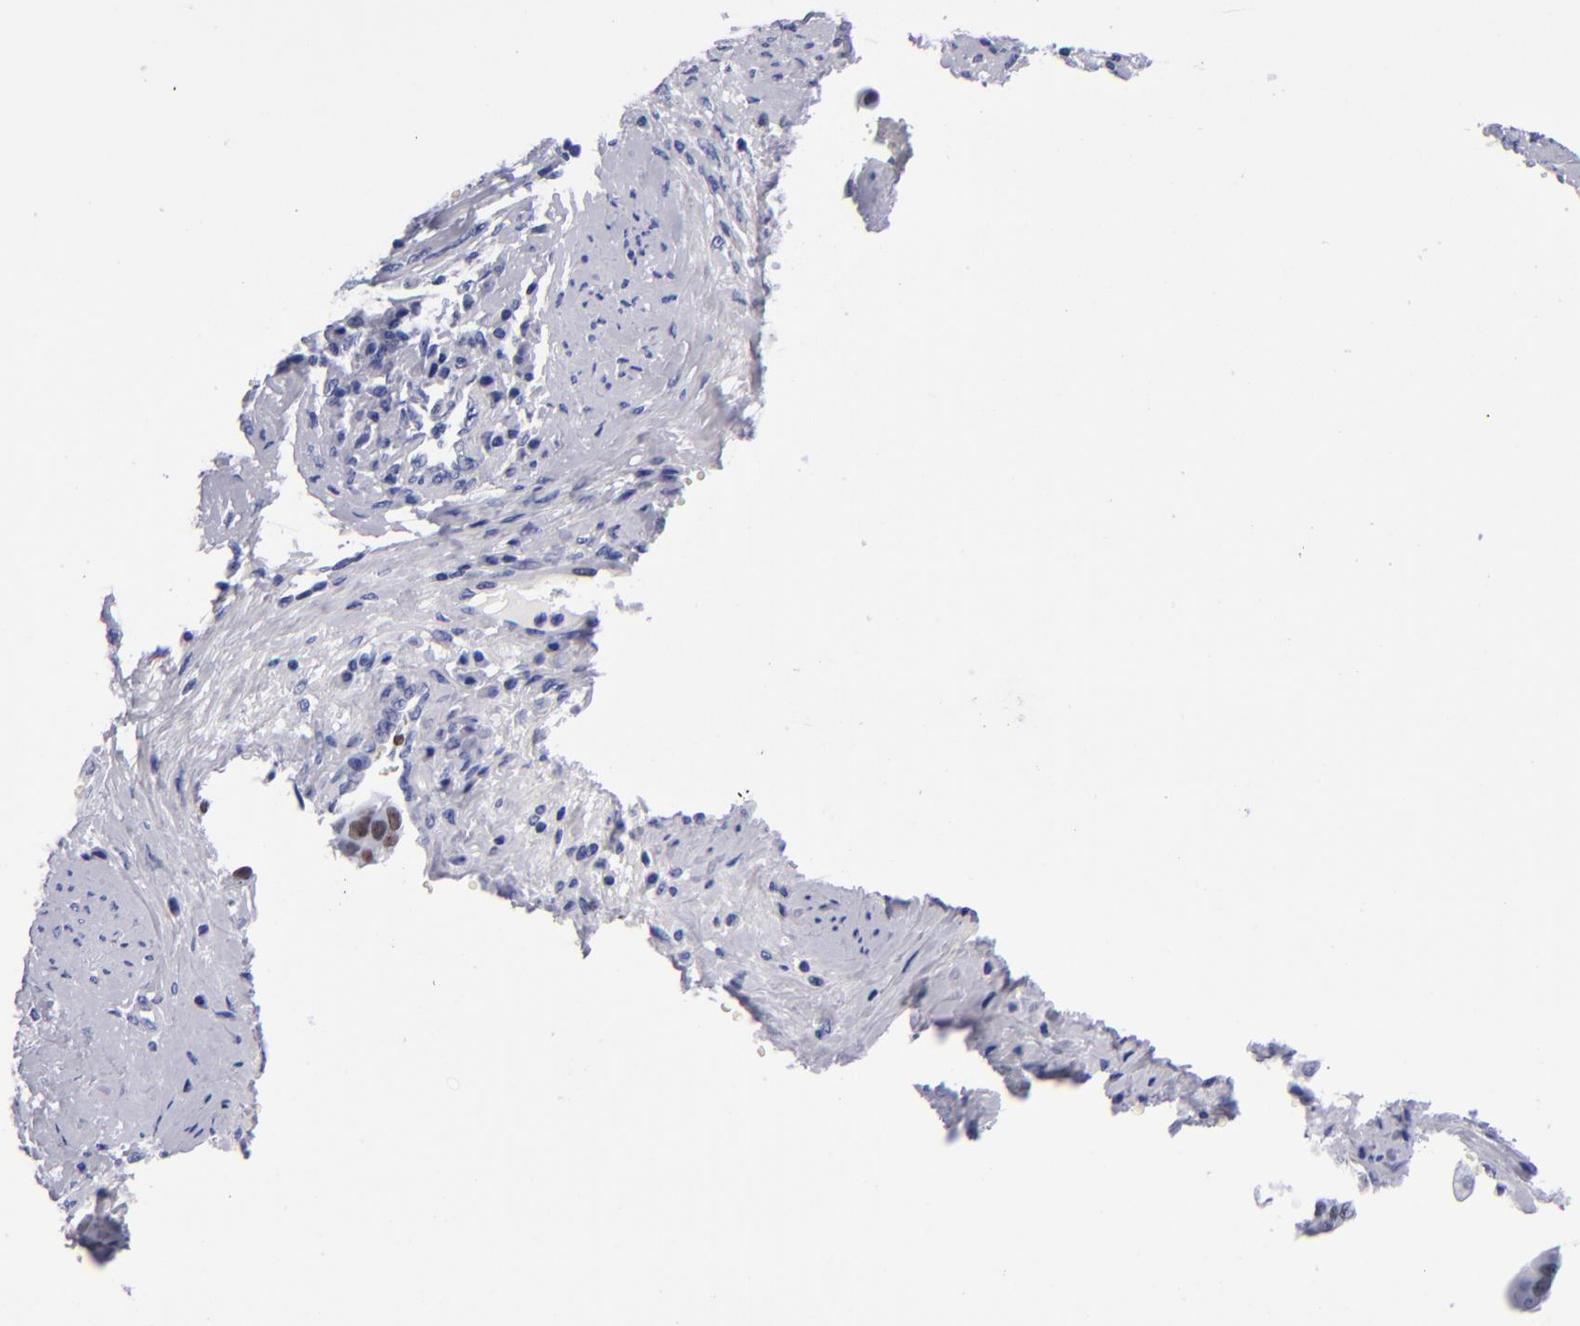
{"staining": {"intensity": "negative", "quantity": "none", "location": "none"}, "tissue": "cervical cancer", "cell_type": "Tumor cells", "image_type": "cancer", "snomed": [{"axis": "morphology", "description": "Squamous cell carcinoma, NOS"}, {"axis": "topography", "description": "Cervix"}], "caption": "This is an immunohistochemistry (IHC) micrograph of cervical cancer. There is no positivity in tumor cells.", "gene": "MCM7", "patient": {"sex": "female", "age": 41}}